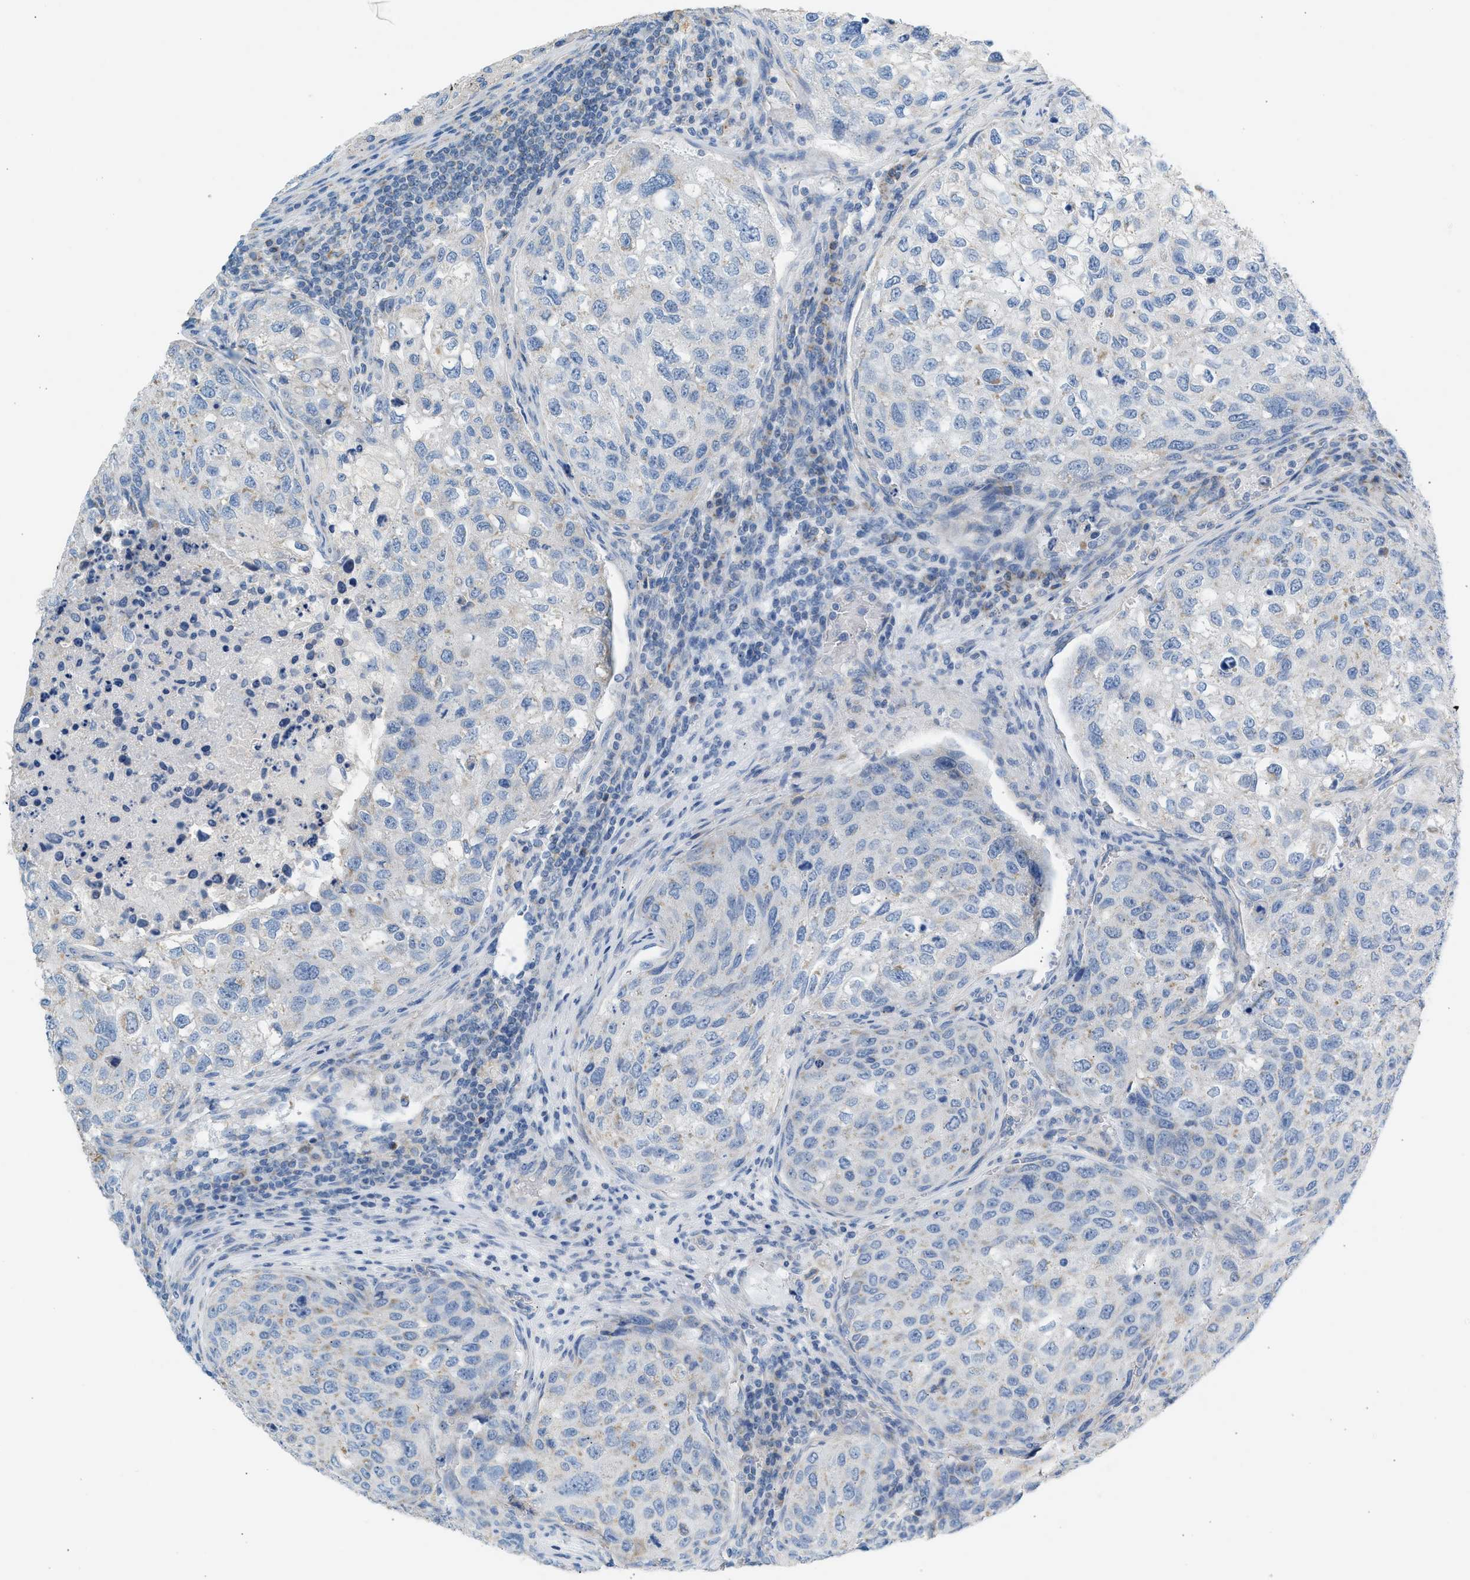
{"staining": {"intensity": "moderate", "quantity": "<25%", "location": "cytoplasmic/membranous"}, "tissue": "urothelial cancer", "cell_type": "Tumor cells", "image_type": "cancer", "snomed": [{"axis": "morphology", "description": "Urothelial carcinoma, High grade"}, {"axis": "topography", "description": "Lymph node"}, {"axis": "topography", "description": "Urinary bladder"}], "caption": "Moderate cytoplasmic/membranous positivity is appreciated in approximately <25% of tumor cells in urothelial cancer. Immunohistochemistry (ihc) stains the protein in brown and the nuclei are stained blue.", "gene": "NDUFS8", "patient": {"sex": "male", "age": 51}}